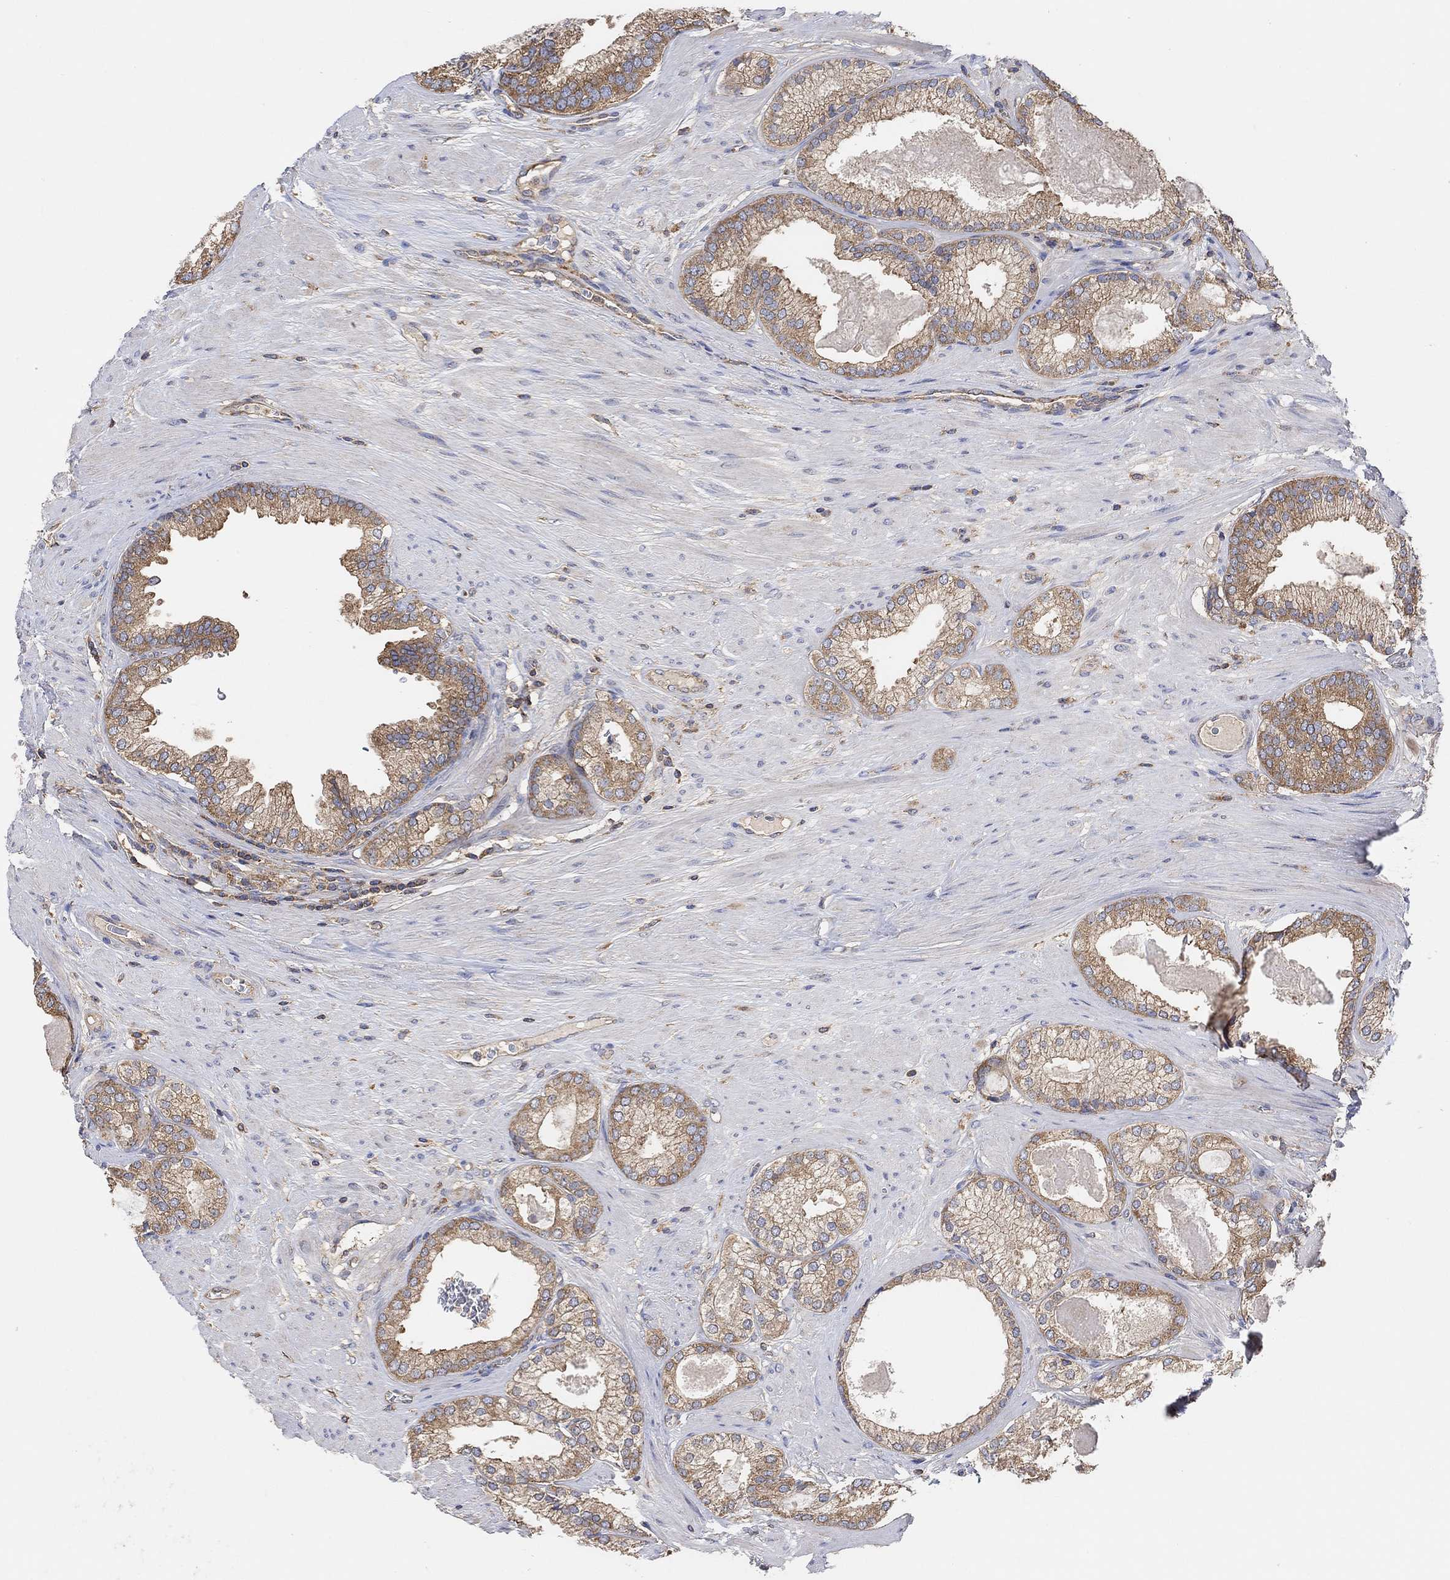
{"staining": {"intensity": "moderate", "quantity": ">75%", "location": "cytoplasmic/membranous"}, "tissue": "prostate cancer", "cell_type": "Tumor cells", "image_type": "cancer", "snomed": [{"axis": "morphology", "description": "Adenocarcinoma, High grade"}, {"axis": "topography", "description": "Prostate and seminal vesicle, NOS"}], "caption": "Moderate cytoplasmic/membranous protein staining is appreciated in approximately >75% of tumor cells in prostate cancer (high-grade adenocarcinoma).", "gene": "BLOC1S3", "patient": {"sex": "male", "age": 62}}